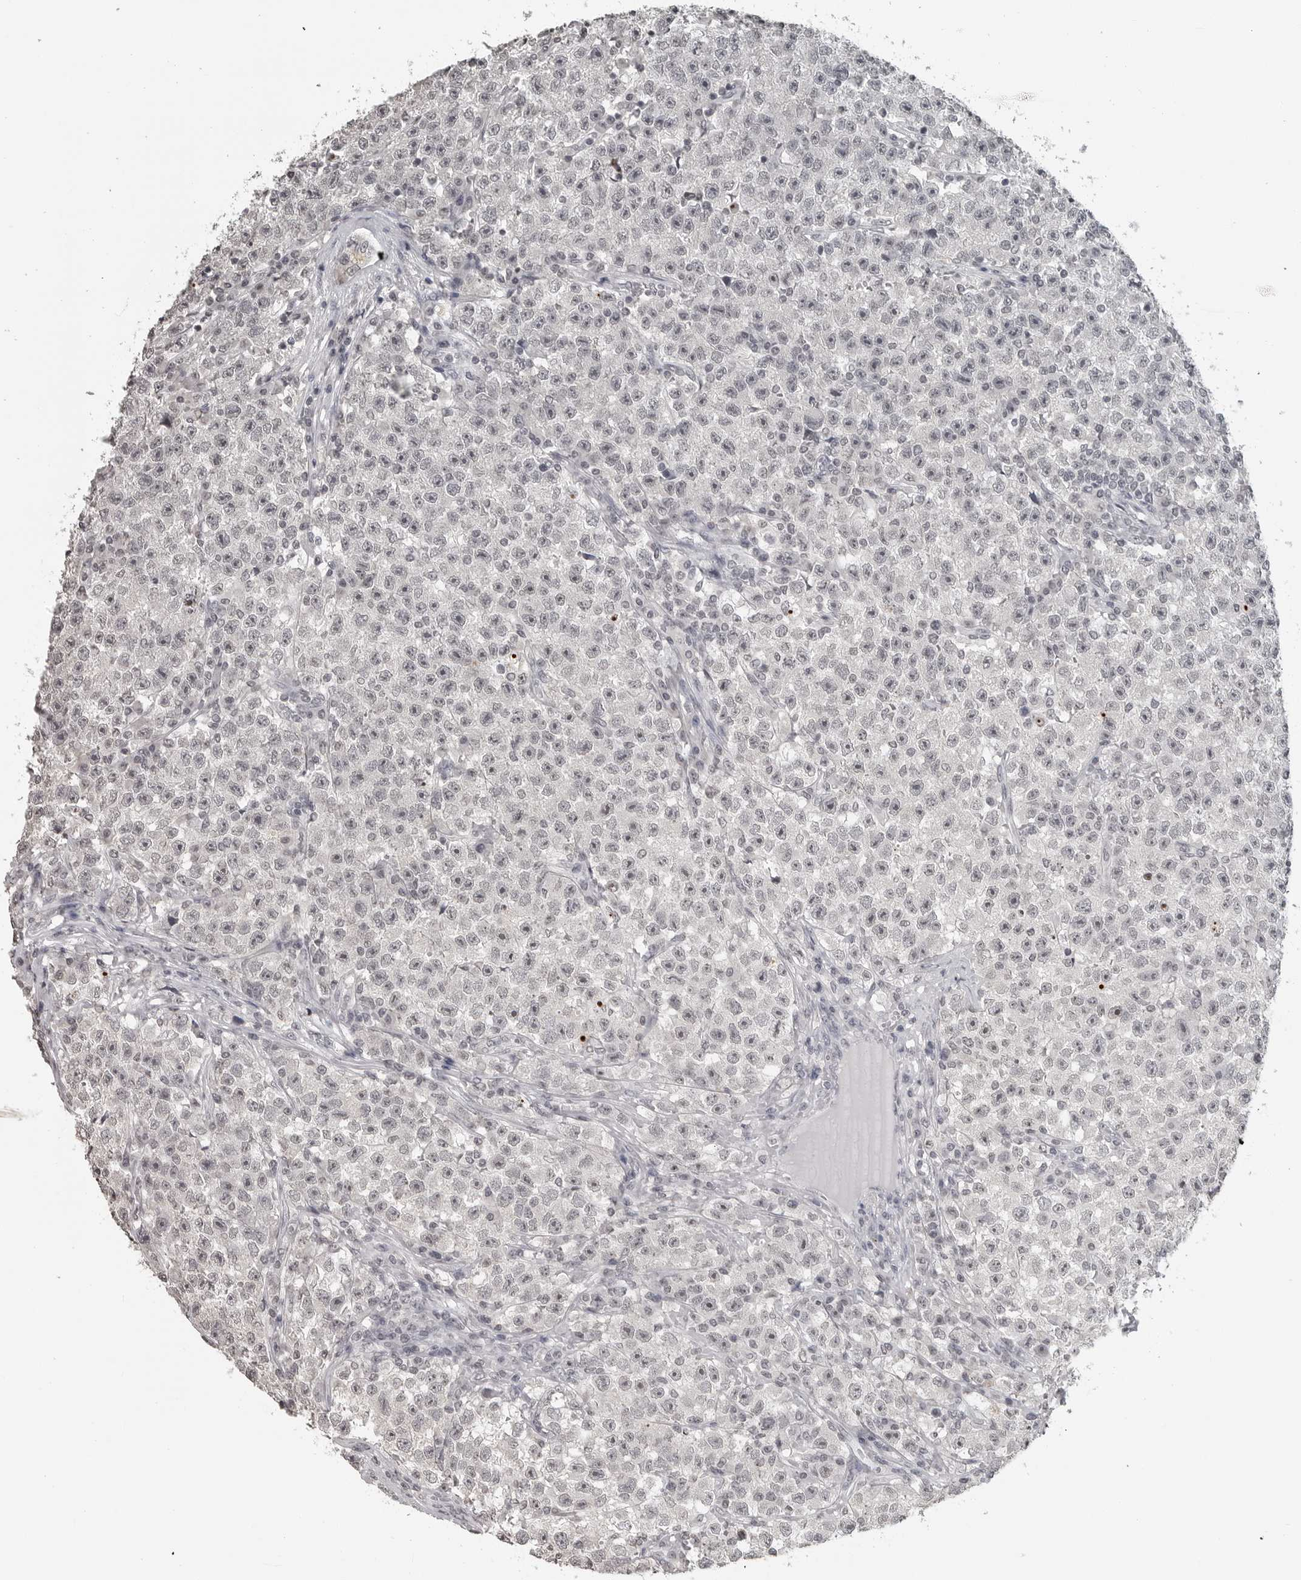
{"staining": {"intensity": "negative", "quantity": "none", "location": "none"}, "tissue": "testis cancer", "cell_type": "Tumor cells", "image_type": "cancer", "snomed": [{"axis": "morphology", "description": "Seminoma, NOS"}, {"axis": "topography", "description": "Testis"}], "caption": "Testis seminoma was stained to show a protein in brown. There is no significant positivity in tumor cells.", "gene": "DDX54", "patient": {"sex": "male", "age": 22}}